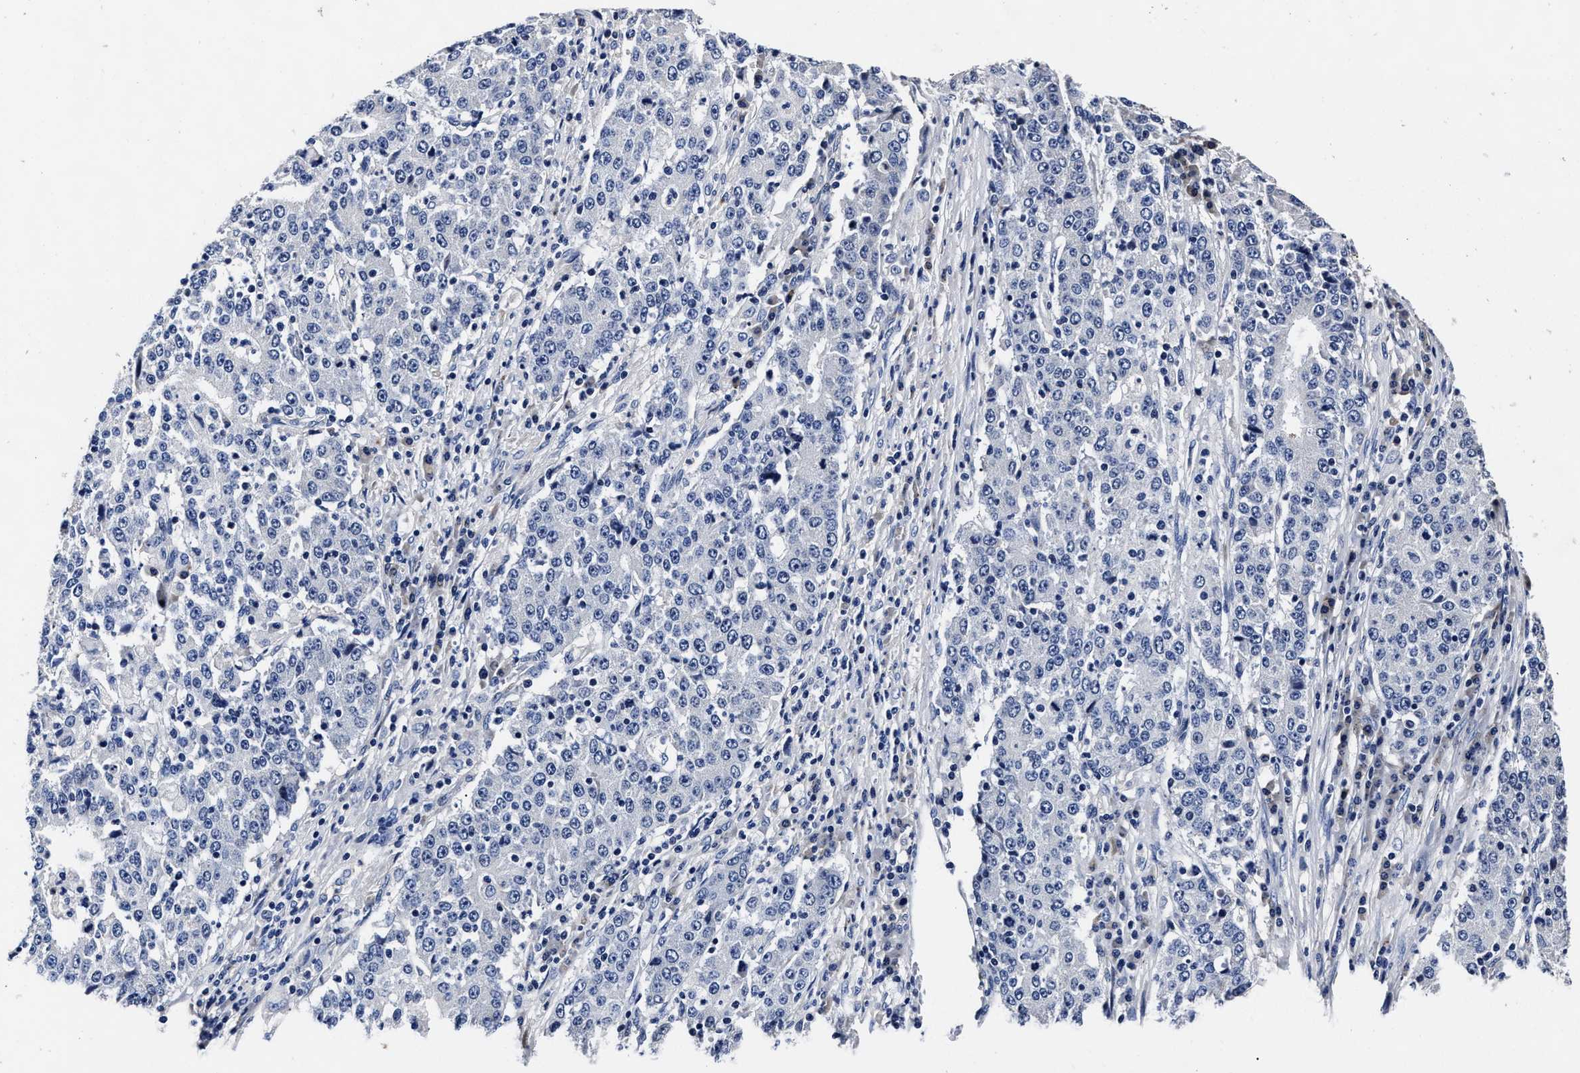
{"staining": {"intensity": "negative", "quantity": "none", "location": "none"}, "tissue": "stomach cancer", "cell_type": "Tumor cells", "image_type": "cancer", "snomed": [{"axis": "morphology", "description": "Adenocarcinoma, NOS"}, {"axis": "topography", "description": "Stomach"}], "caption": "Stomach cancer (adenocarcinoma) was stained to show a protein in brown. There is no significant staining in tumor cells. (DAB (3,3'-diaminobenzidine) immunohistochemistry (IHC), high magnification).", "gene": "OLFML2A", "patient": {"sex": "male", "age": 59}}